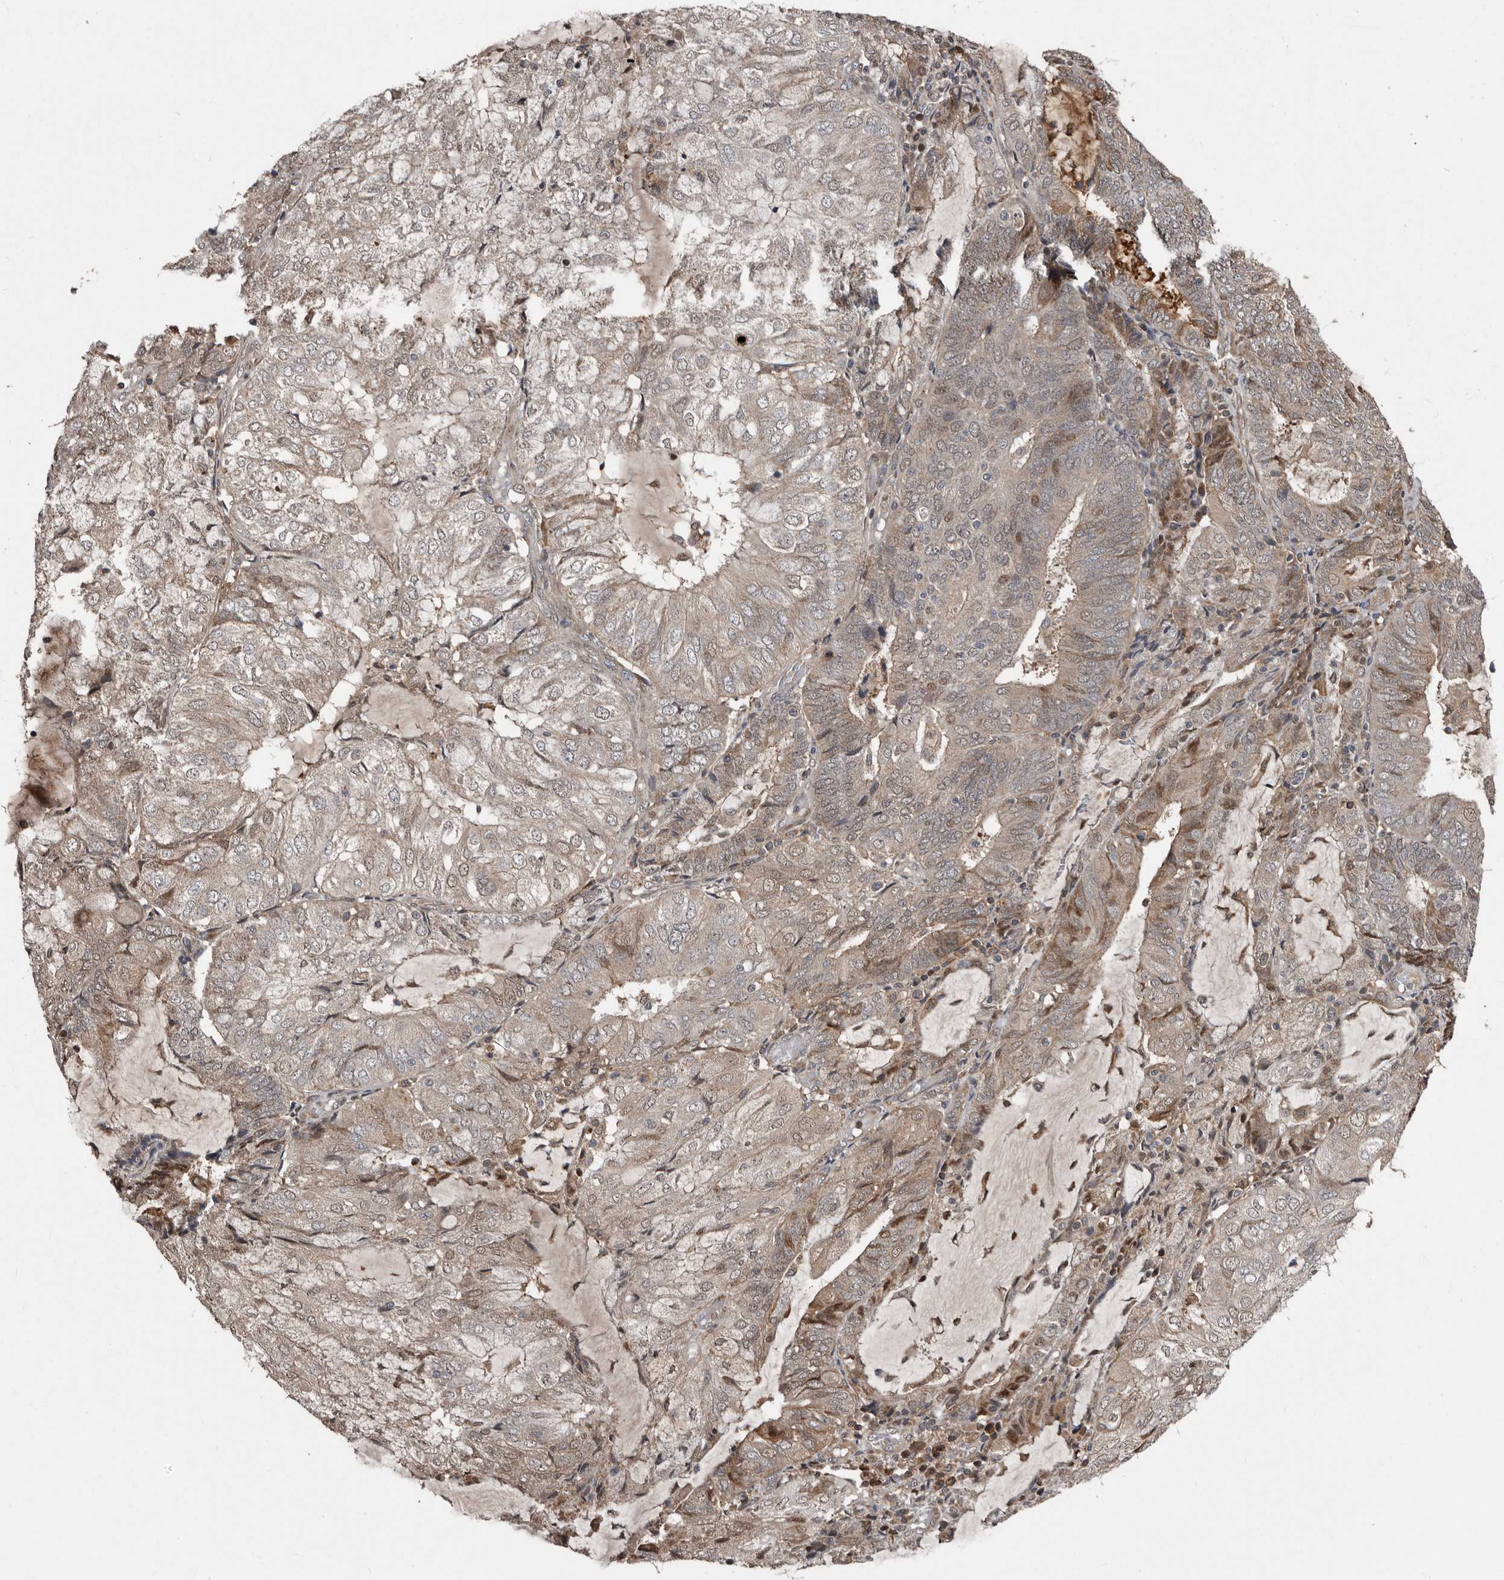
{"staining": {"intensity": "weak", "quantity": "<25%", "location": "cytoplasmic/membranous,nuclear"}, "tissue": "endometrial cancer", "cell_type": "Tumor cells", "image_type": "cancer", "snomed": [{"axis": "morphology", "description": "Adenocarcinoma, NOS"}, {"axis": "topography", "description": "Endometrium"}], "caption": "This is an immunohistochemistry micrograph of adenocarcinoma (endometrial). There is no staining in tumor cells.", "gene": "SERTAD4", "patient": {"sex": "female", "age": 81}}